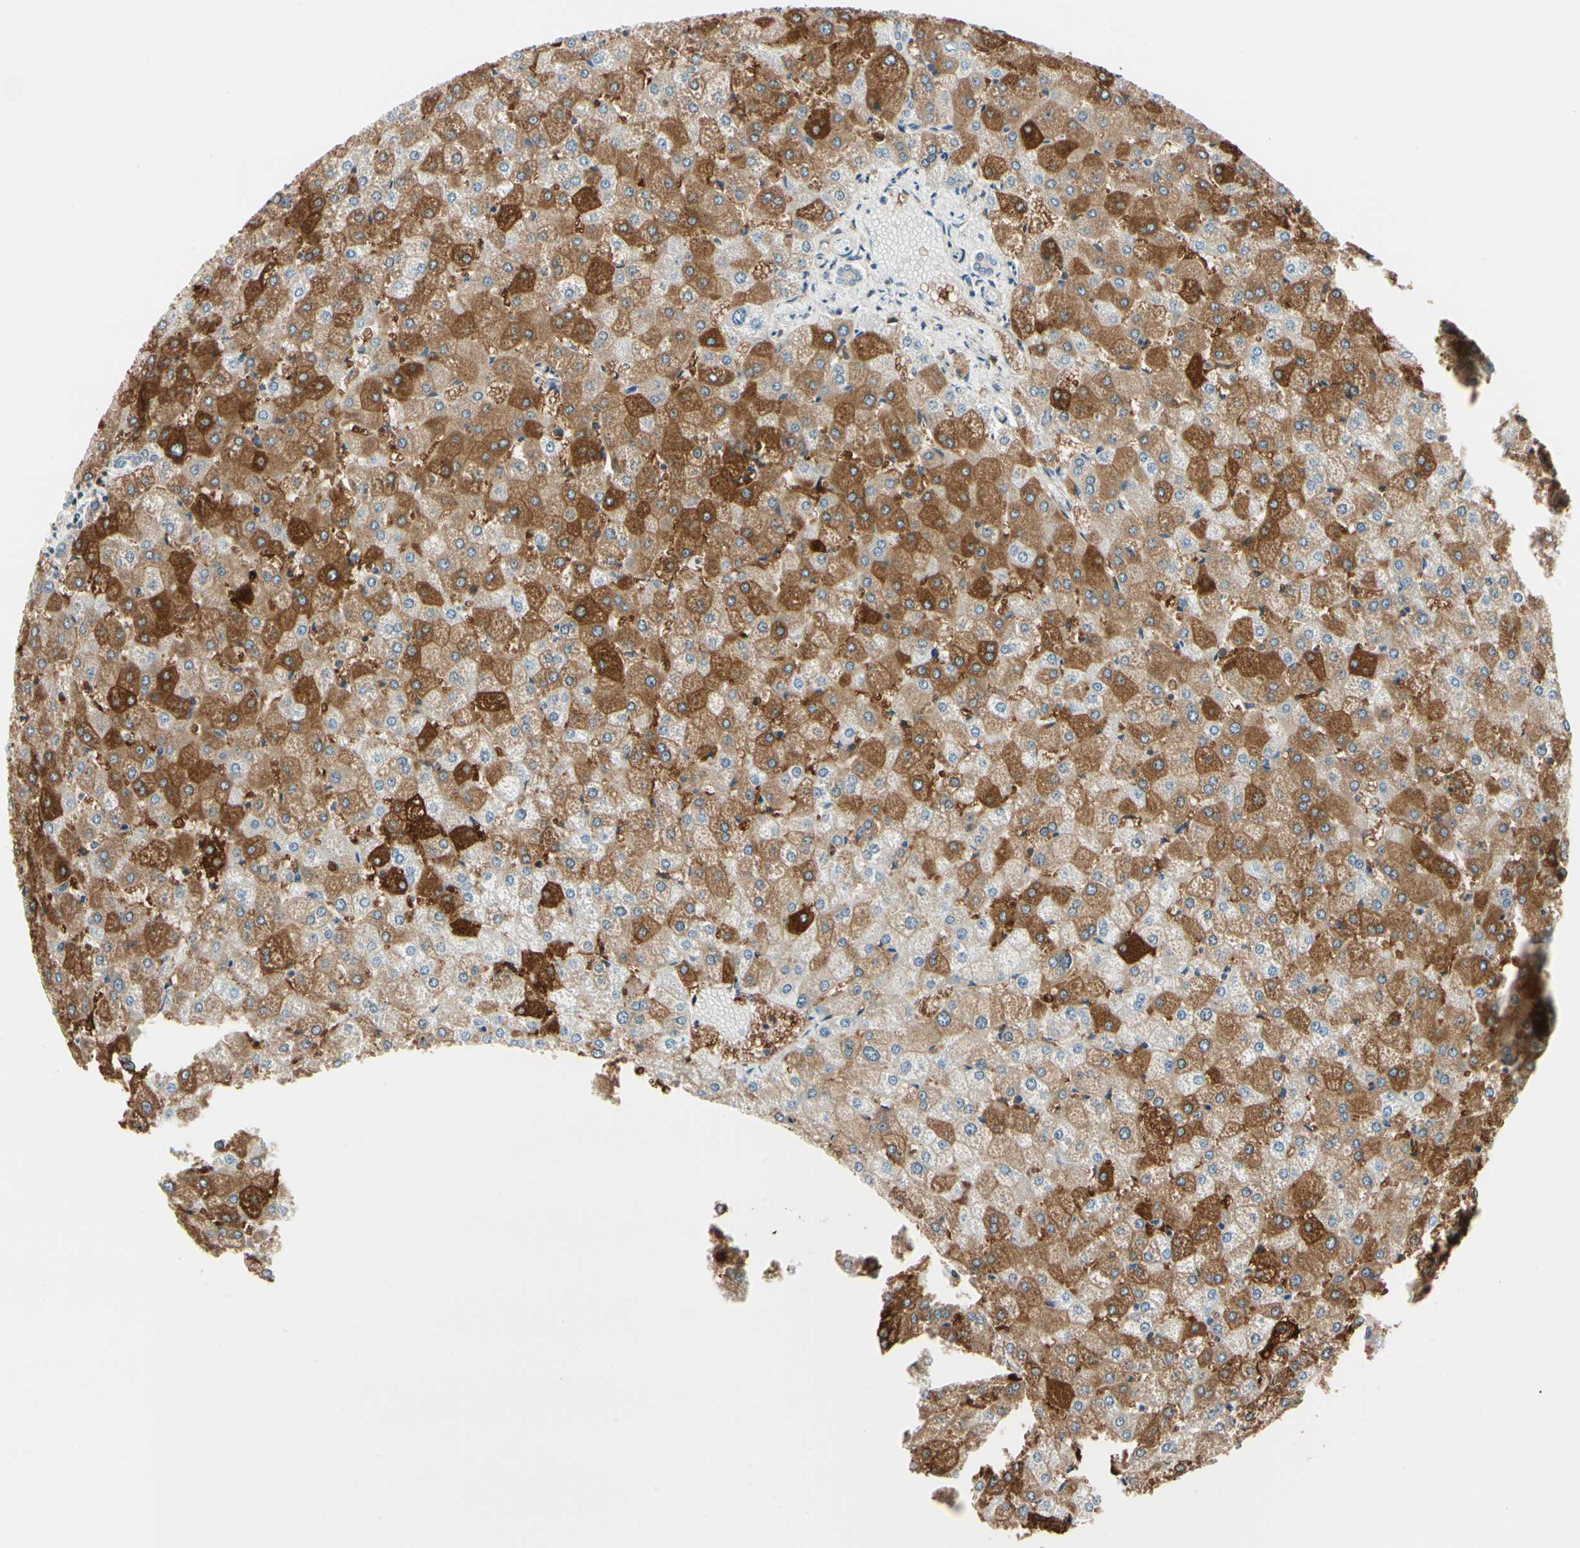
{"staining": {"intensity": "negative", "quantity": "none", "location": "none"}, "tissue": "liver", "cell_type": "Cholangiocytes", "image_type": "normal", "snomed": [{"axis": "morphology", "description": "Normal tissue, NOS"}, {"axis": "topography", "description": "Liver"}], "caption": "Liver stained for a protein using immunohistochemistry (IHC) exhibits no expression cholangiocytes.", "gene": "FTH1", "patient": {"sex": "female", "age": 32}}